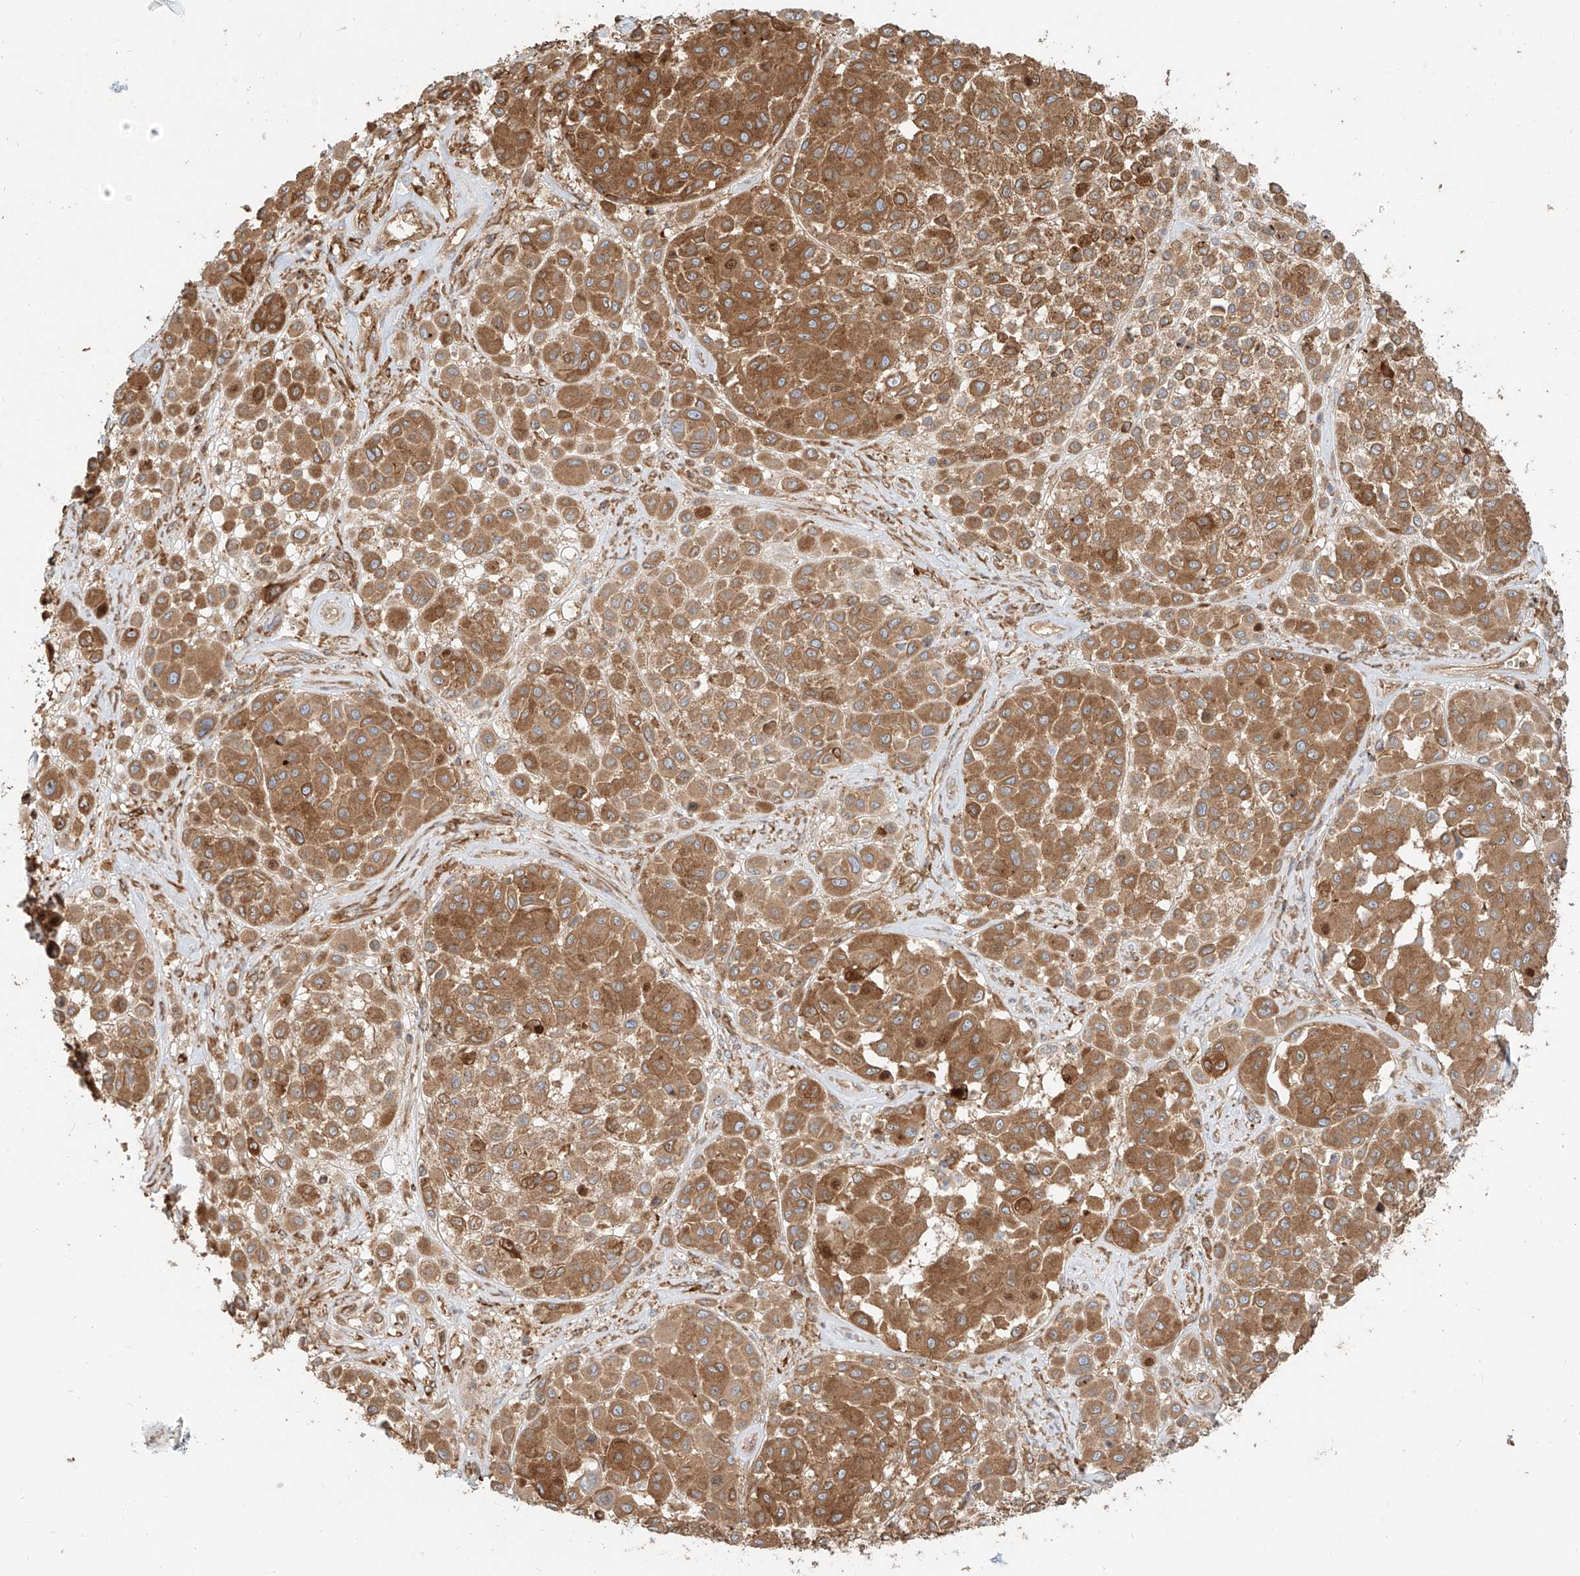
{"staining": {"intensity": "moderate", "quantity": ">75%", "location": "cytoplasmic/membranous"}, "tissue": "melanoma", "cell_type": "Tumor cells", "image_type": "cancer", "snomed": [{"axis": "morphology", "description": "Malignant melanoma, Metastatic site"}, {"axis": "topography", "description": "Soft tissue"}], "caption": "Malignant melanoma (metastatic site) tissue reveals moderate cytoplasmic/membranous positivity in about >75% of tumor cells", "gene": "SNX9", "patient": {"sex": "male", "age": 41}}